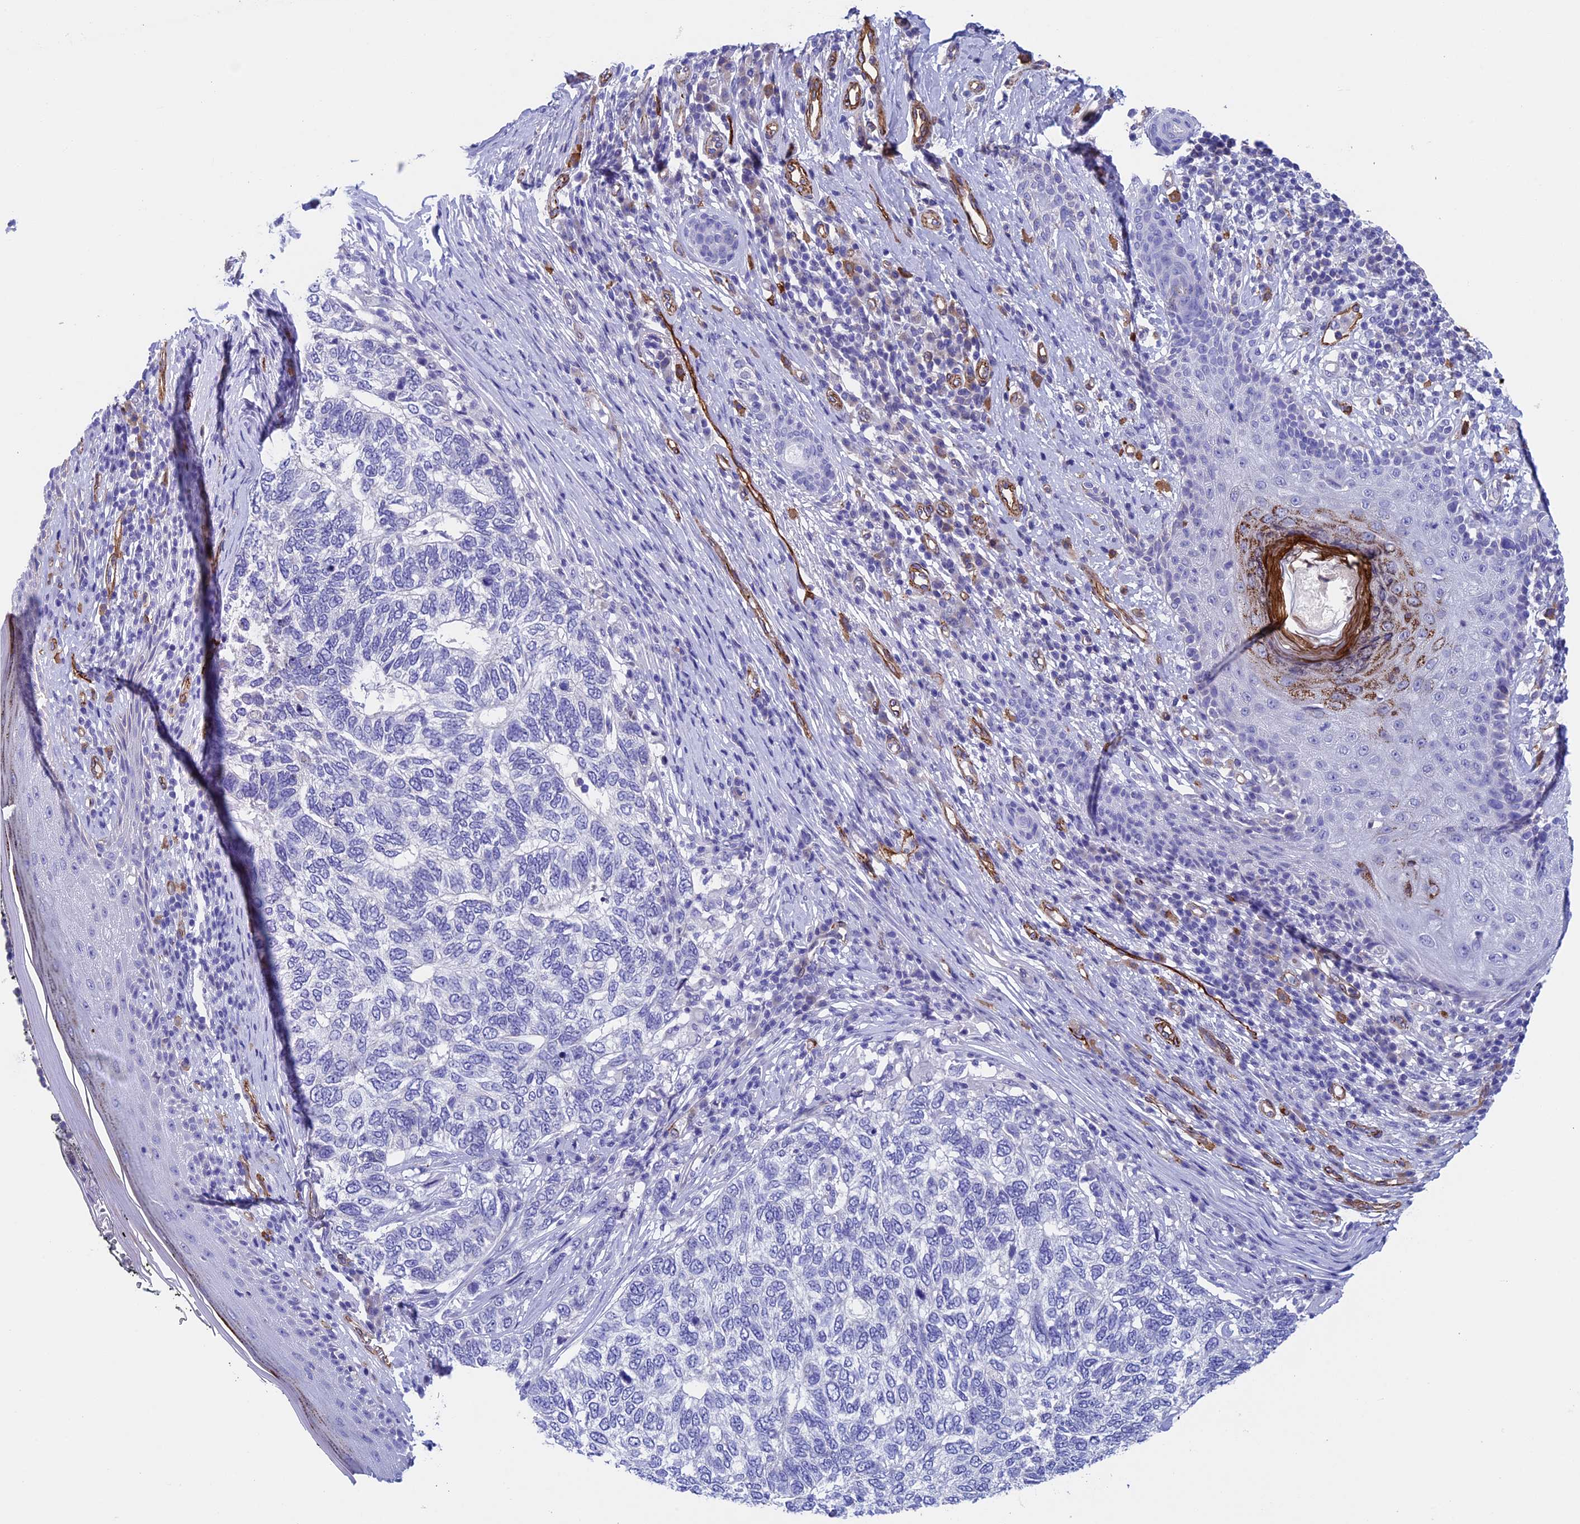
{"staining": {"intensity": "negative", "quantity": "none", "location": "none"}, "tissue": "skin cancer", "cell_type": "Tumor cells", "image_type": "cancer", "snomed": [{"axis": "morphology", "description": "Basal cell carcinoma"}, {"axis": "topography", "description": "Skin"}], "caption": "This is an immunohistochemistry (IHC) photomicrograph of human basal cell carcinoma (skin). There is no staining in tumor cells.", "gene": "INSYN1", "patient": {"sex": "female", "age": 65}}